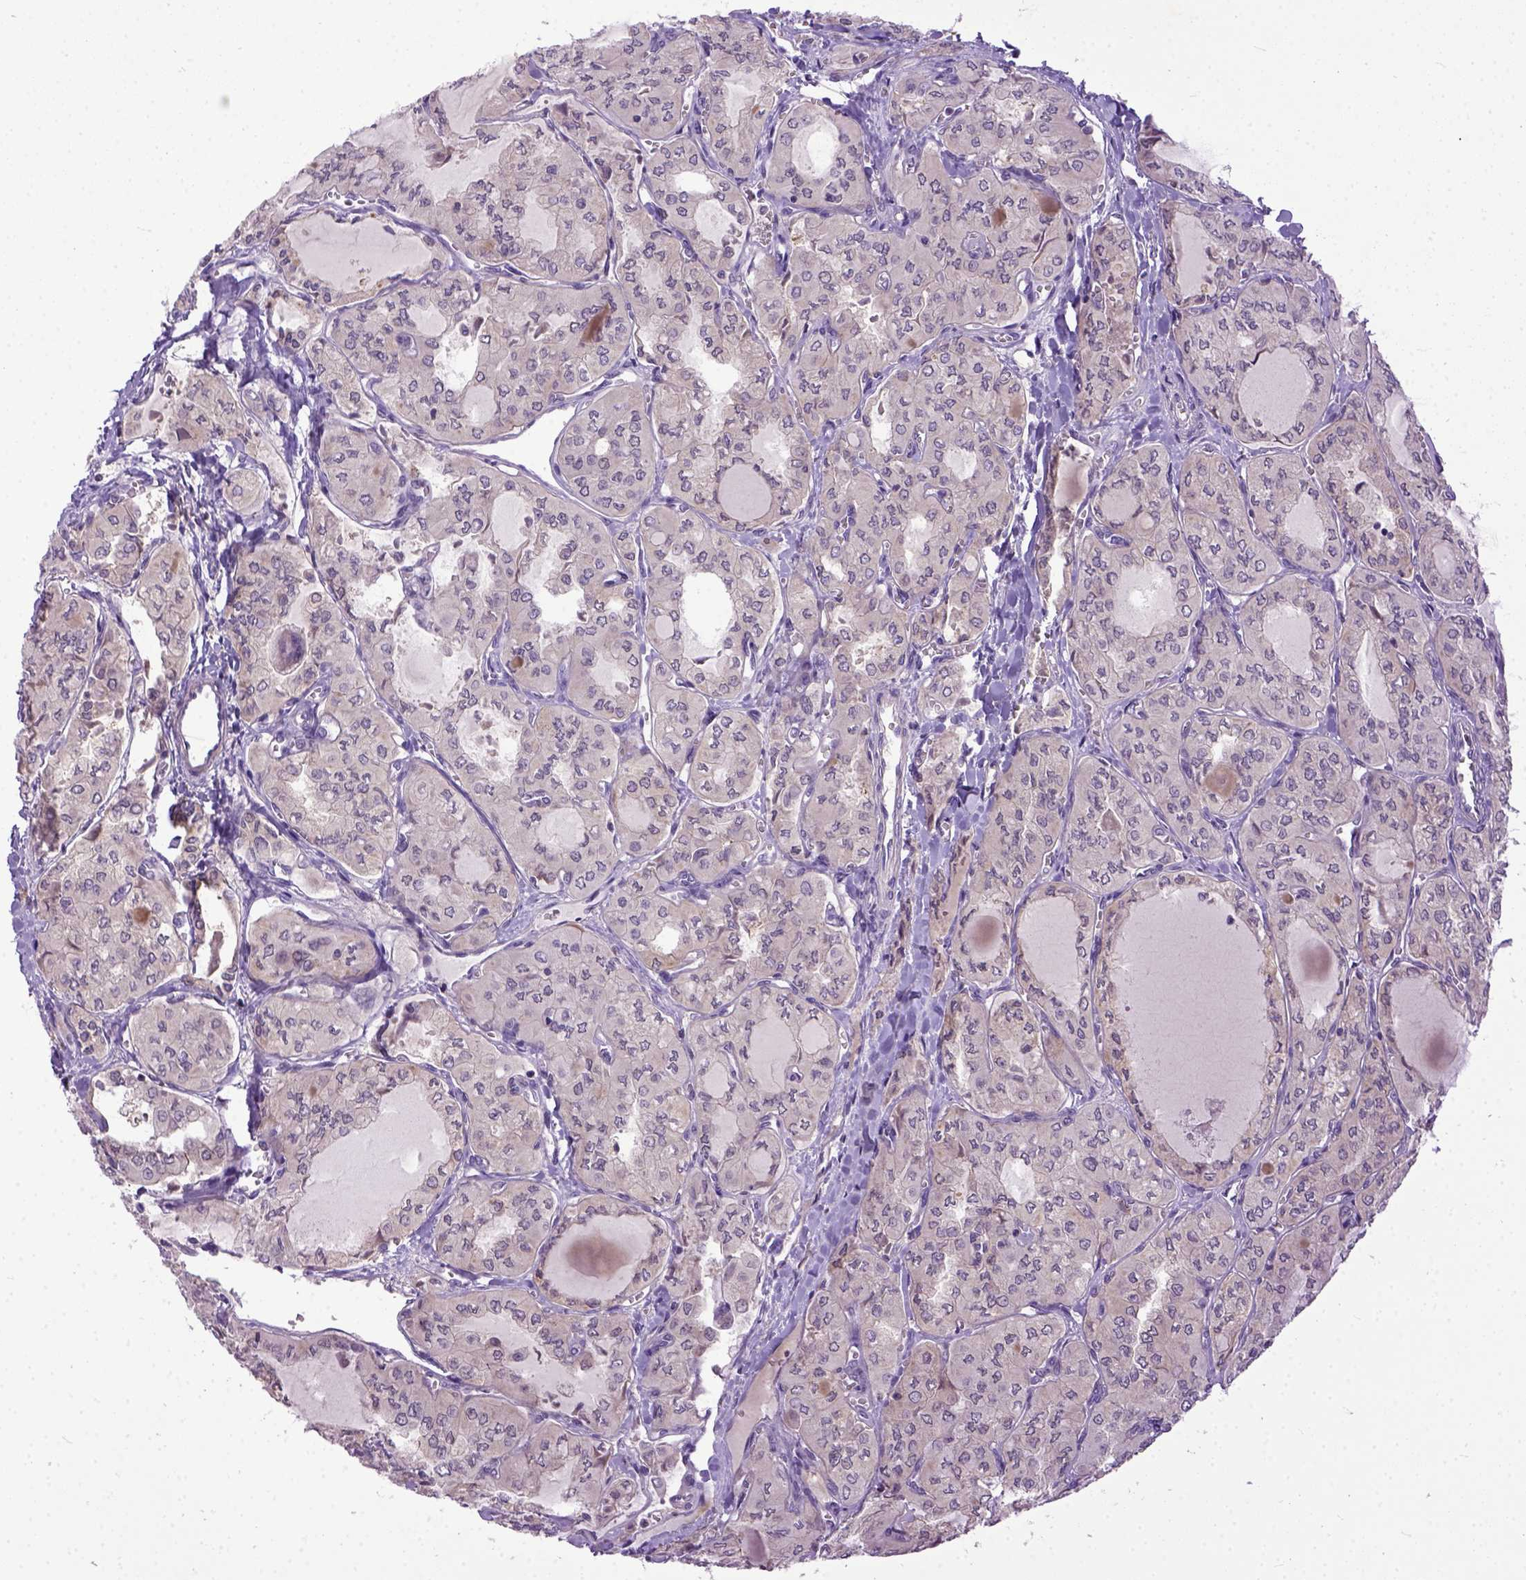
{"staining": {"intensity": "negative", "quantity": "none", "location": "none"}, "tissue": "thyroid cancer", "cell_type": "Tumor cells", "image_type": "cancer", "snomed": [{"axis": "morphology", "description": "Papillary adenocarcinoma, NOS"}, {"axis": "topography", "description": "Thyroid gland"}], "caption": "Tumor cells show no significant staining in papillary adenocarcinoma (thyroid).", "gene": "CPNE1", "patient": {"sex": "male", "age": 20}}